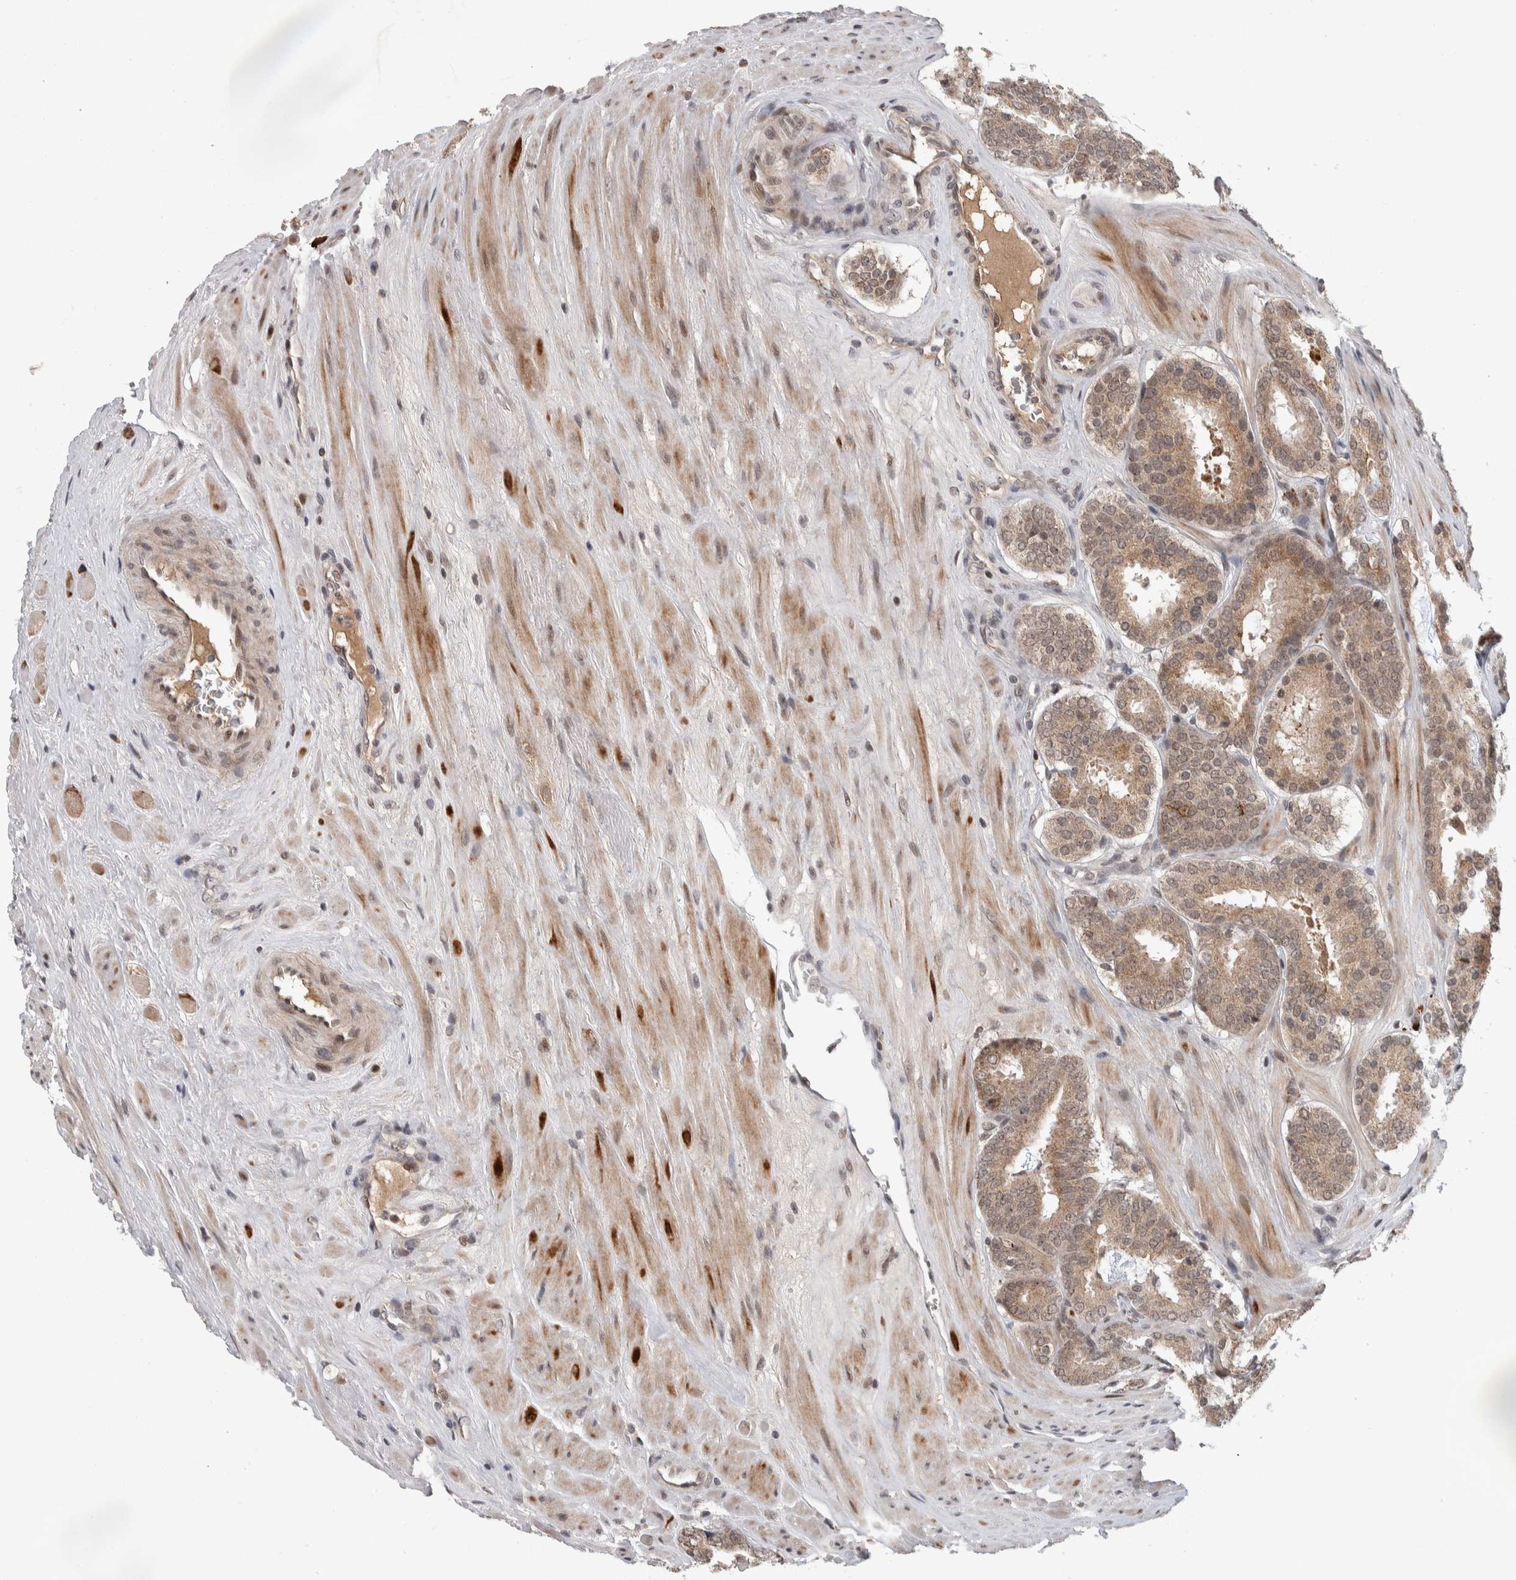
{"staining": {"intensity": "weak", "quantity": ">75%", "location": "cytoplasmic/membranous"}, "tissue": "prostate cancer", "cell_type": "Tumor cells", "image_type": "cancer", "snomed": [{"axis": "morphology", "description": "Adenocarcinoma, Low grade"}, {"axis": "topography", "description": "Prostate"}], "caption": "High-power microscopy captured an immunohistochemistry (IHC) photomicrograph of prostate cancer, revealing weak cytoplasmic/membranous staining in about >75% of tumor cells.", "gene": "ZNF592", "patient": {"sex": "male", "age": 69}}